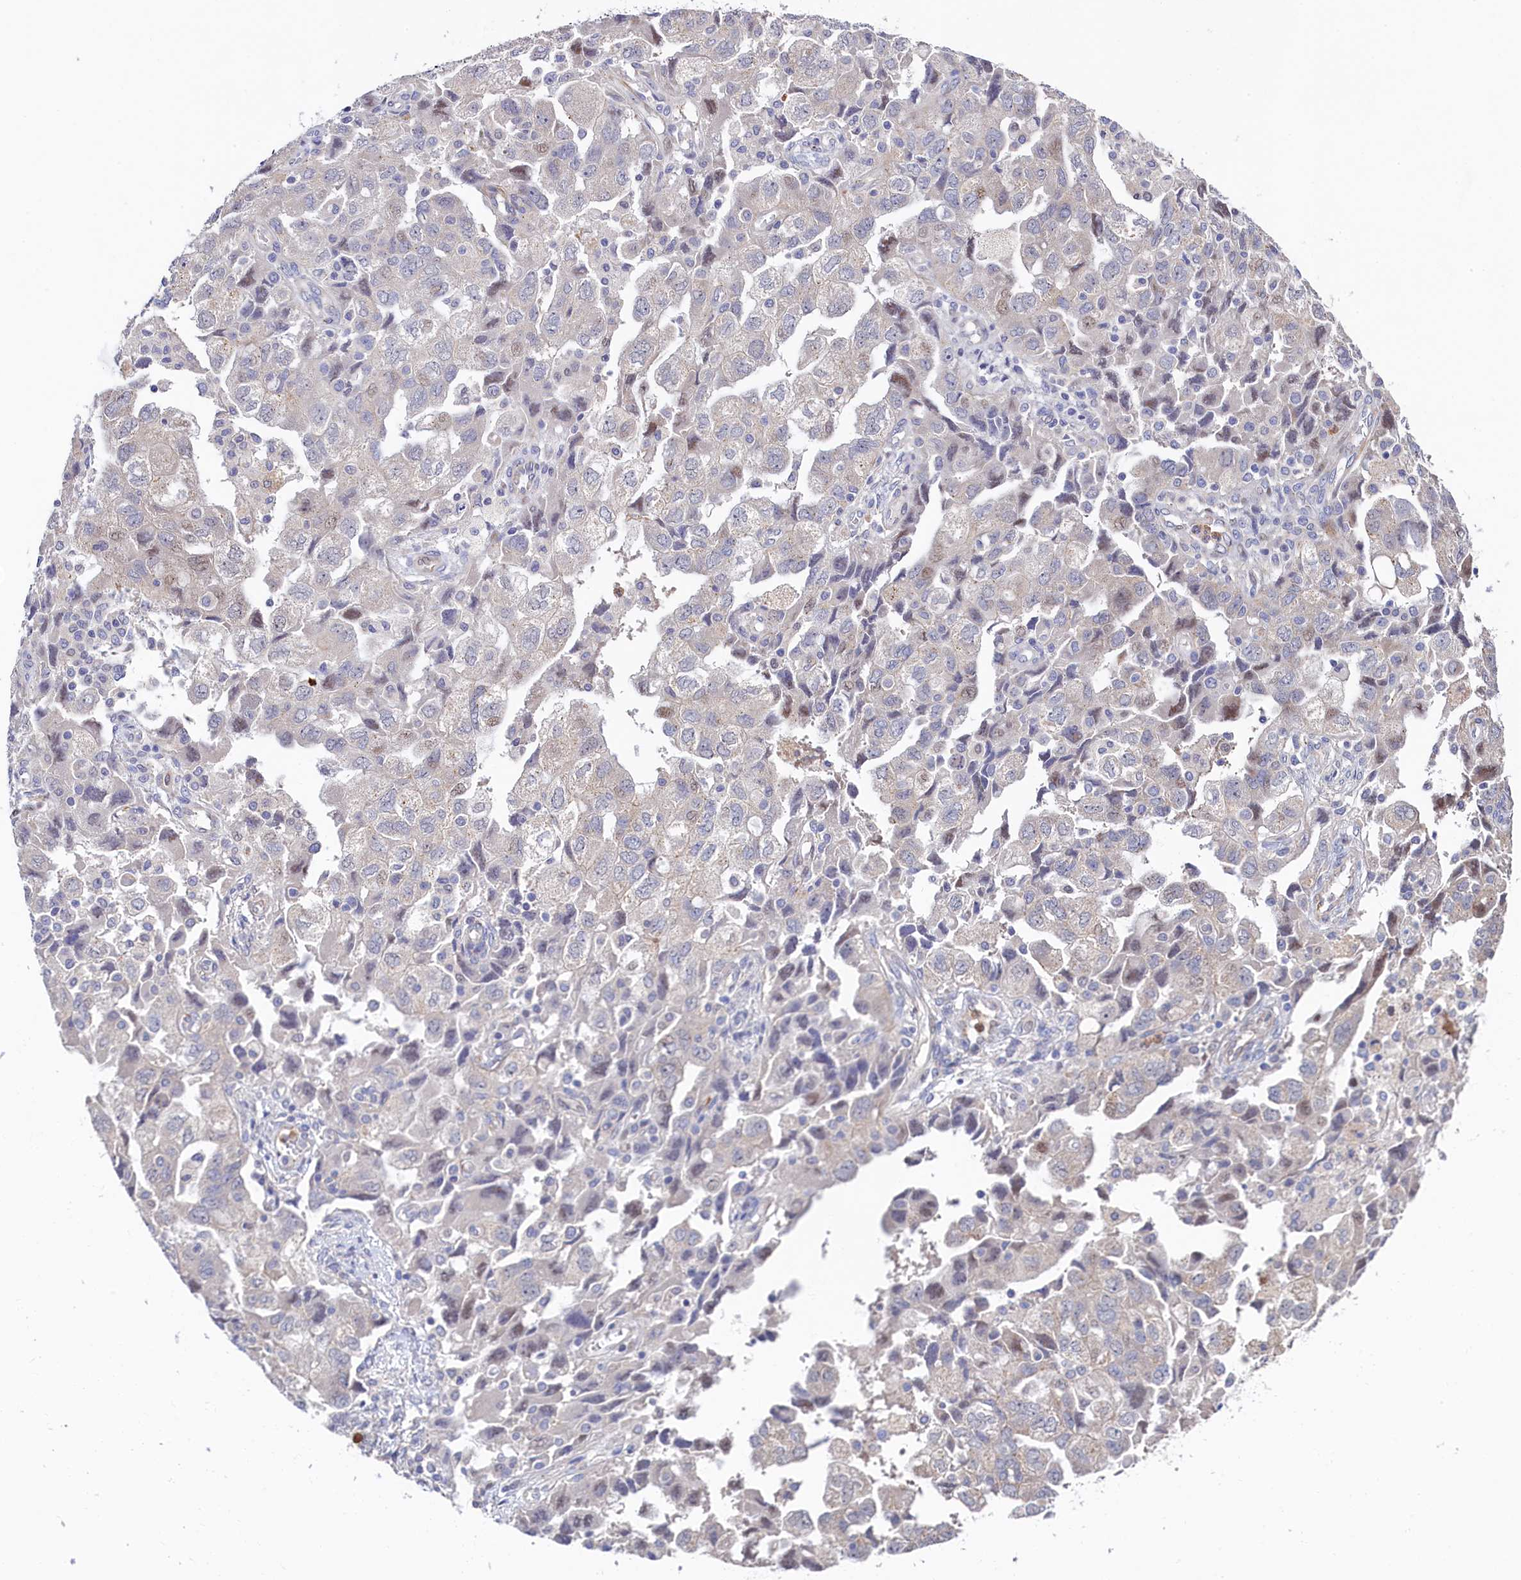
{"staining": {"intensity": "negative", "quantity": "none", "location": "none"}, "tissue": "ovarian cancer", "cell_type": "Tumor cells", "image_type": "cancer", "snomed": [{"axis": "morphology", "description": "Carcinoma, NOS"}, {"axis": "morphology", "description": "Cystadenocarcinoma, serous, NOS"}, {"axis": "topography", "description": "Ovary"}], "caption": "Ovarian cancer was stained to show a protein in brown. There is no significant positivity in tumor cells. The staining is performed using DAB (3,3'-diaminobenzidine) brown chromogen with nuclei counter-stained in using hematoxylin.", "gene": "PIK3C3", "patient": {"sex": "female", "age": 69}}